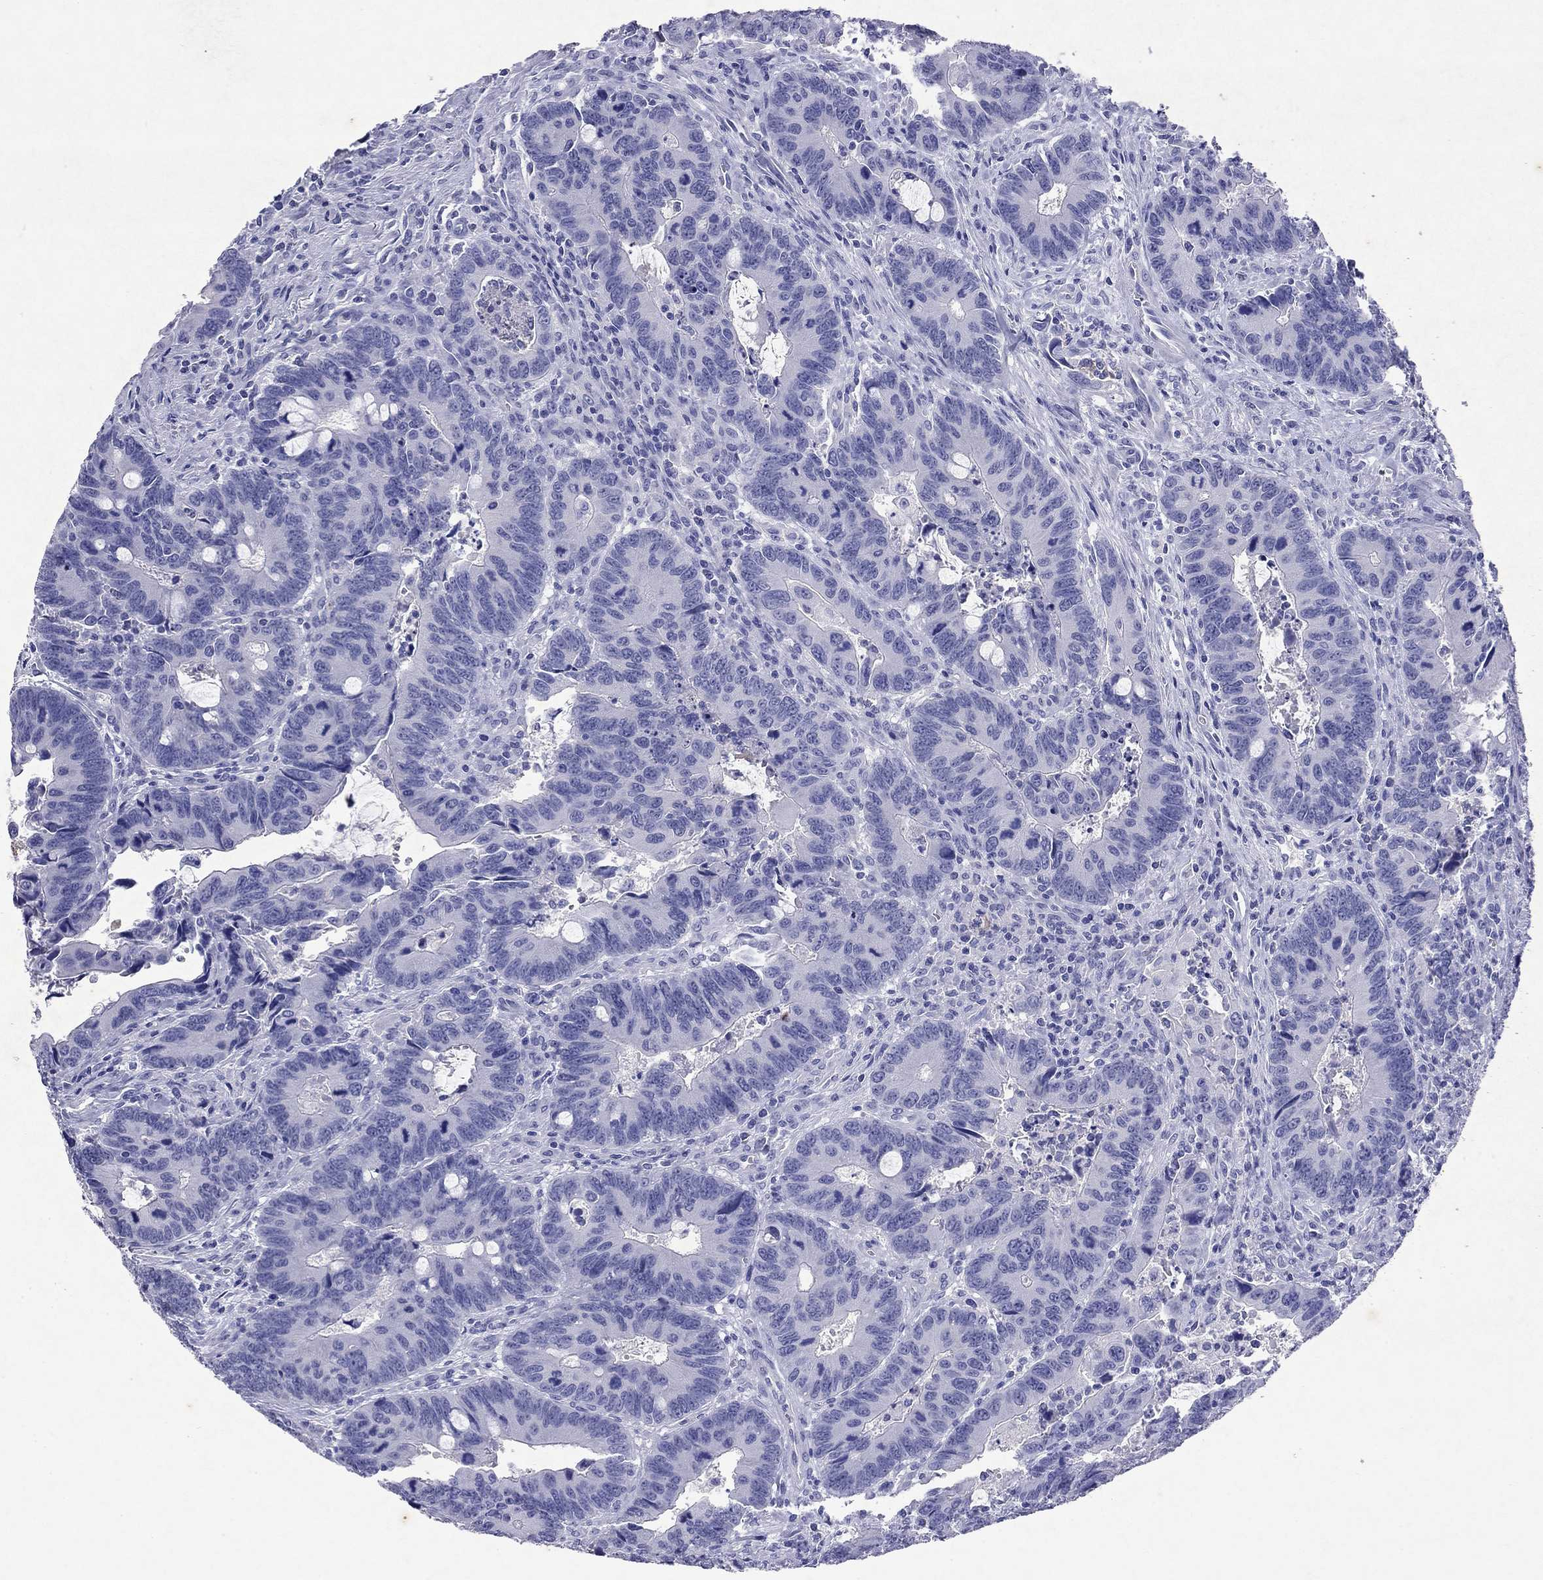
{"staining": {"intensity": "negative", "quantity": "none", "location": "none"}, "tissue": "colorectal cancer", "cell_type": "Tumor cells", "image_type": "cancer", "snomed": [{"axis": "morphology", "description": "Adenocarcinoma, NOS"}, {"axis": "topography", "description": "Rectum"}], "caption": "This micrograph is of colorectal adenocarcinoma stained with IHC to label a protein in brown with the nuclei are counter-stained blue. There is no expression in tumor cells. Nuclei are stained in blue.", "gene": "ARMC12", "patient": {"sex": "male", "age": 67}}